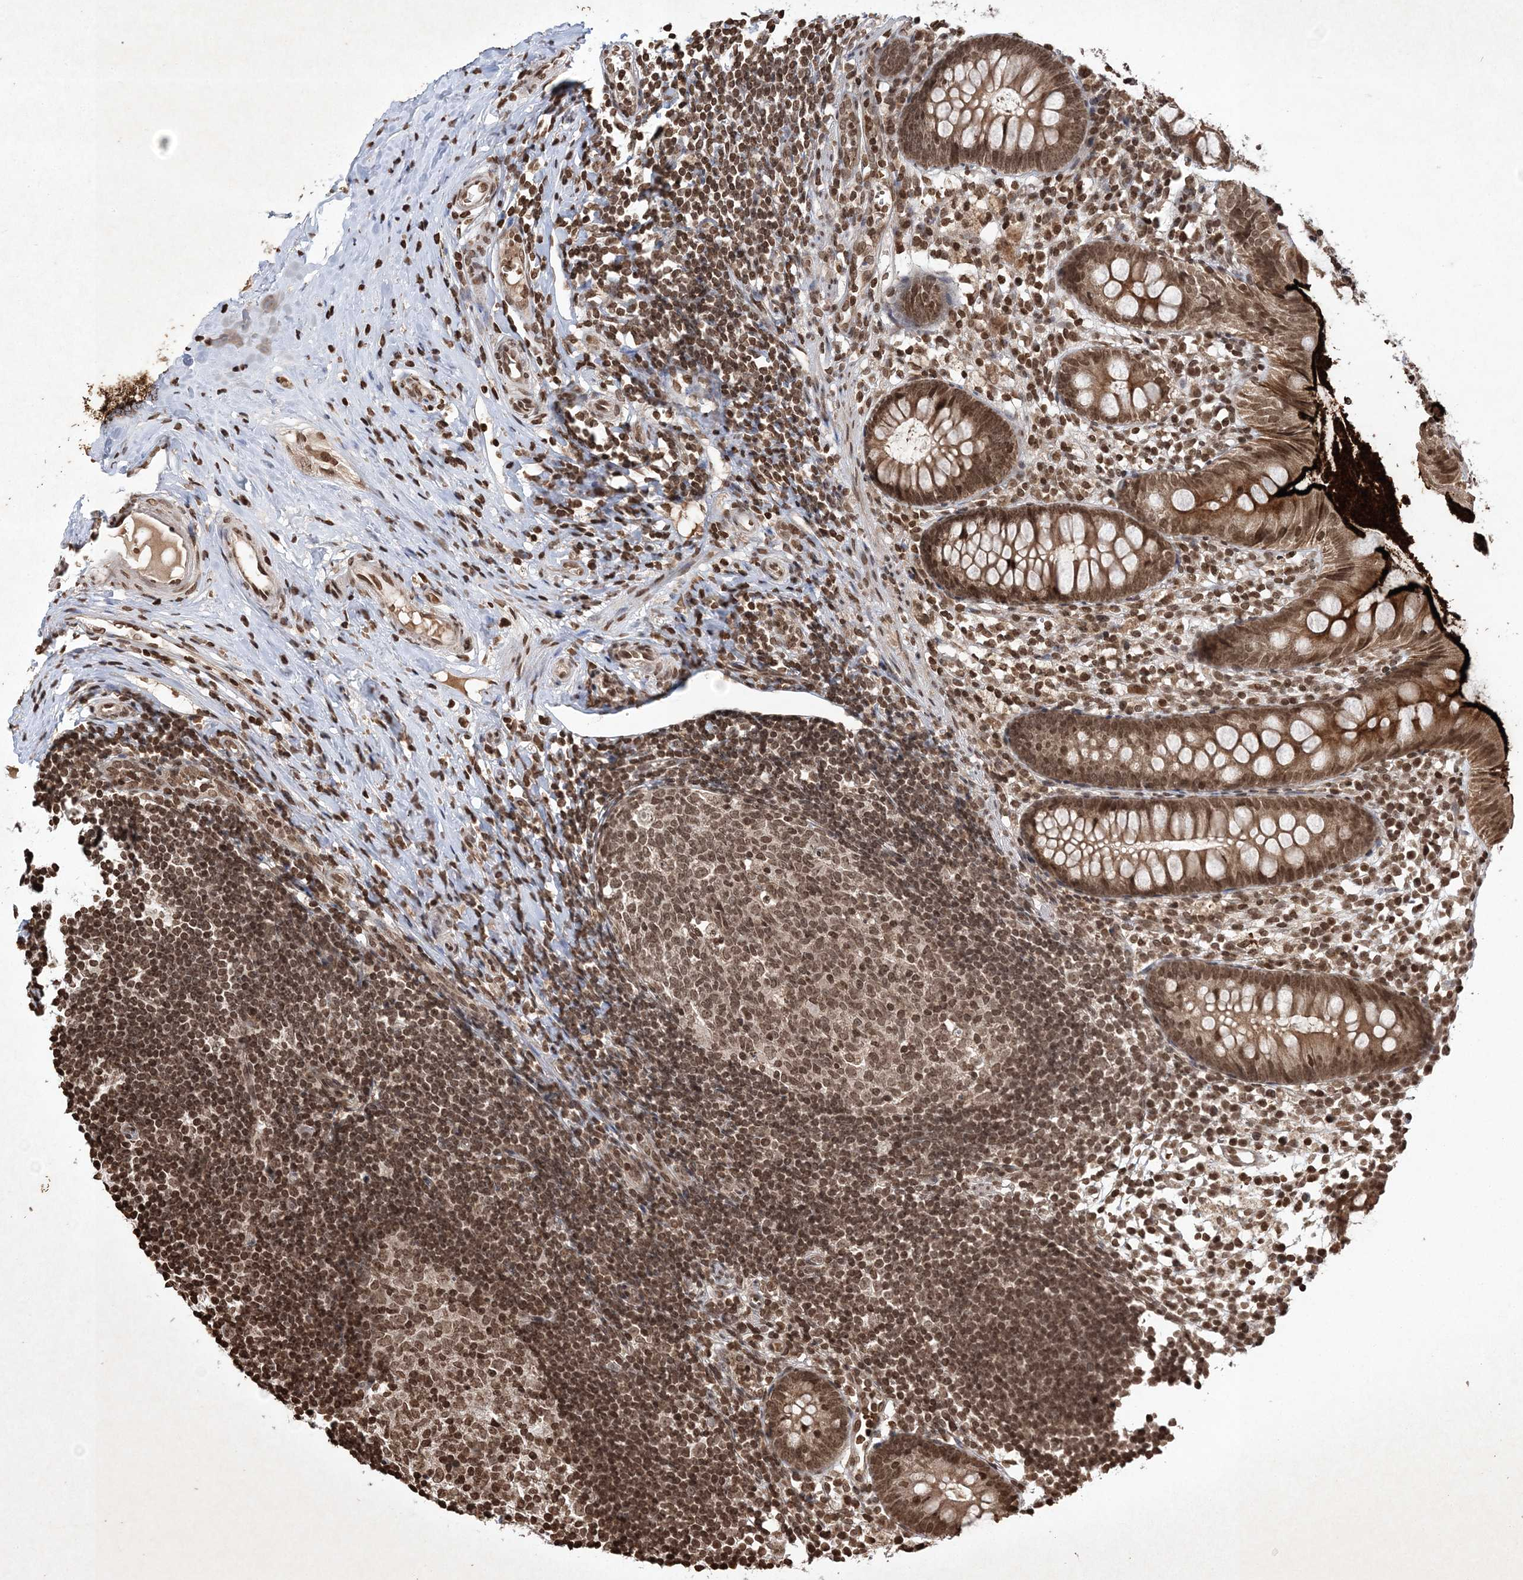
{"staining": {"intensity": "moderate", "quantity": ">75%", "location": "cytoplasmic/membranous,nuclear"}, "tissue": "appendix", "cell_type": "Glandular cells", "image_type": "normal", "snomed": [{"axis": "morphology", "description": "Normal tissue, NOS"}, {"axis": "topography", "description": "Appendix"}], "caption": "High-power microscopy captured an immunohistochemistry (IHC) photomicrograph of benign appendix, revealing moderate cytoplasmic/membranous,nuclear positivity in approximately >75% of glandular cells.", "gene": "NEDD9", "patient": {"sex": "female", "age": 20}}